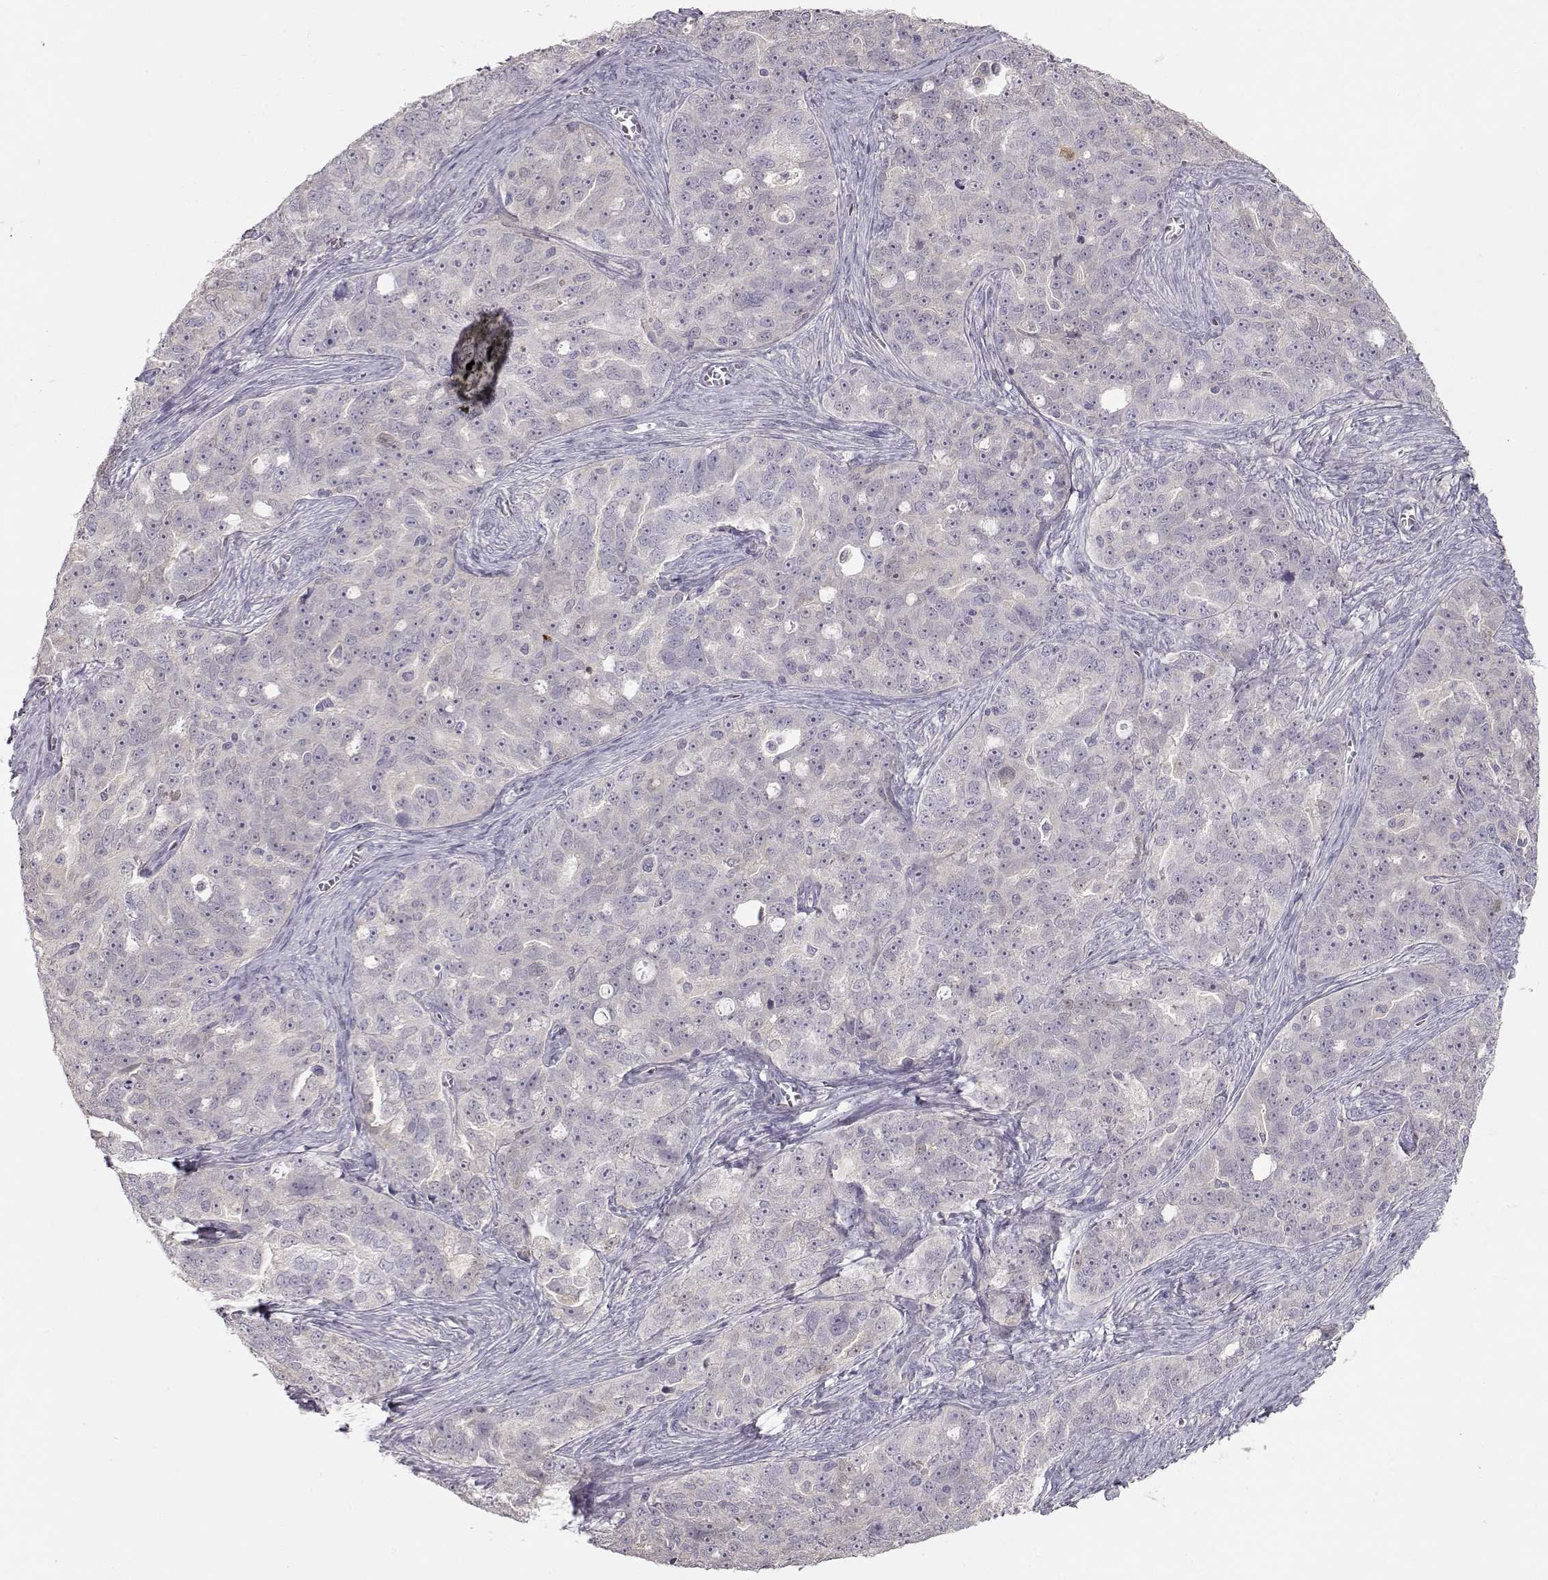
{"staining": {"intensity": "negative", "quantity": "none", "location": "none"}, "tissue": "ovarian cancer", "cell_type": "Tumor cells", "image_type": "cancer", "snomed": [{"axis": "morphology", "description": "Cystadenocarcinoma, serous, NOS"}, {"axis": "topography", "description": "Ovary"}], "caption": "Immunohistochemistry (IHC) micrograph of human ovarian cancer stained for a protein (brown), which shows no expression in tumor cells.", "gene": "ARHGAP8", "patient": {"sex": "female", "age": 51}}